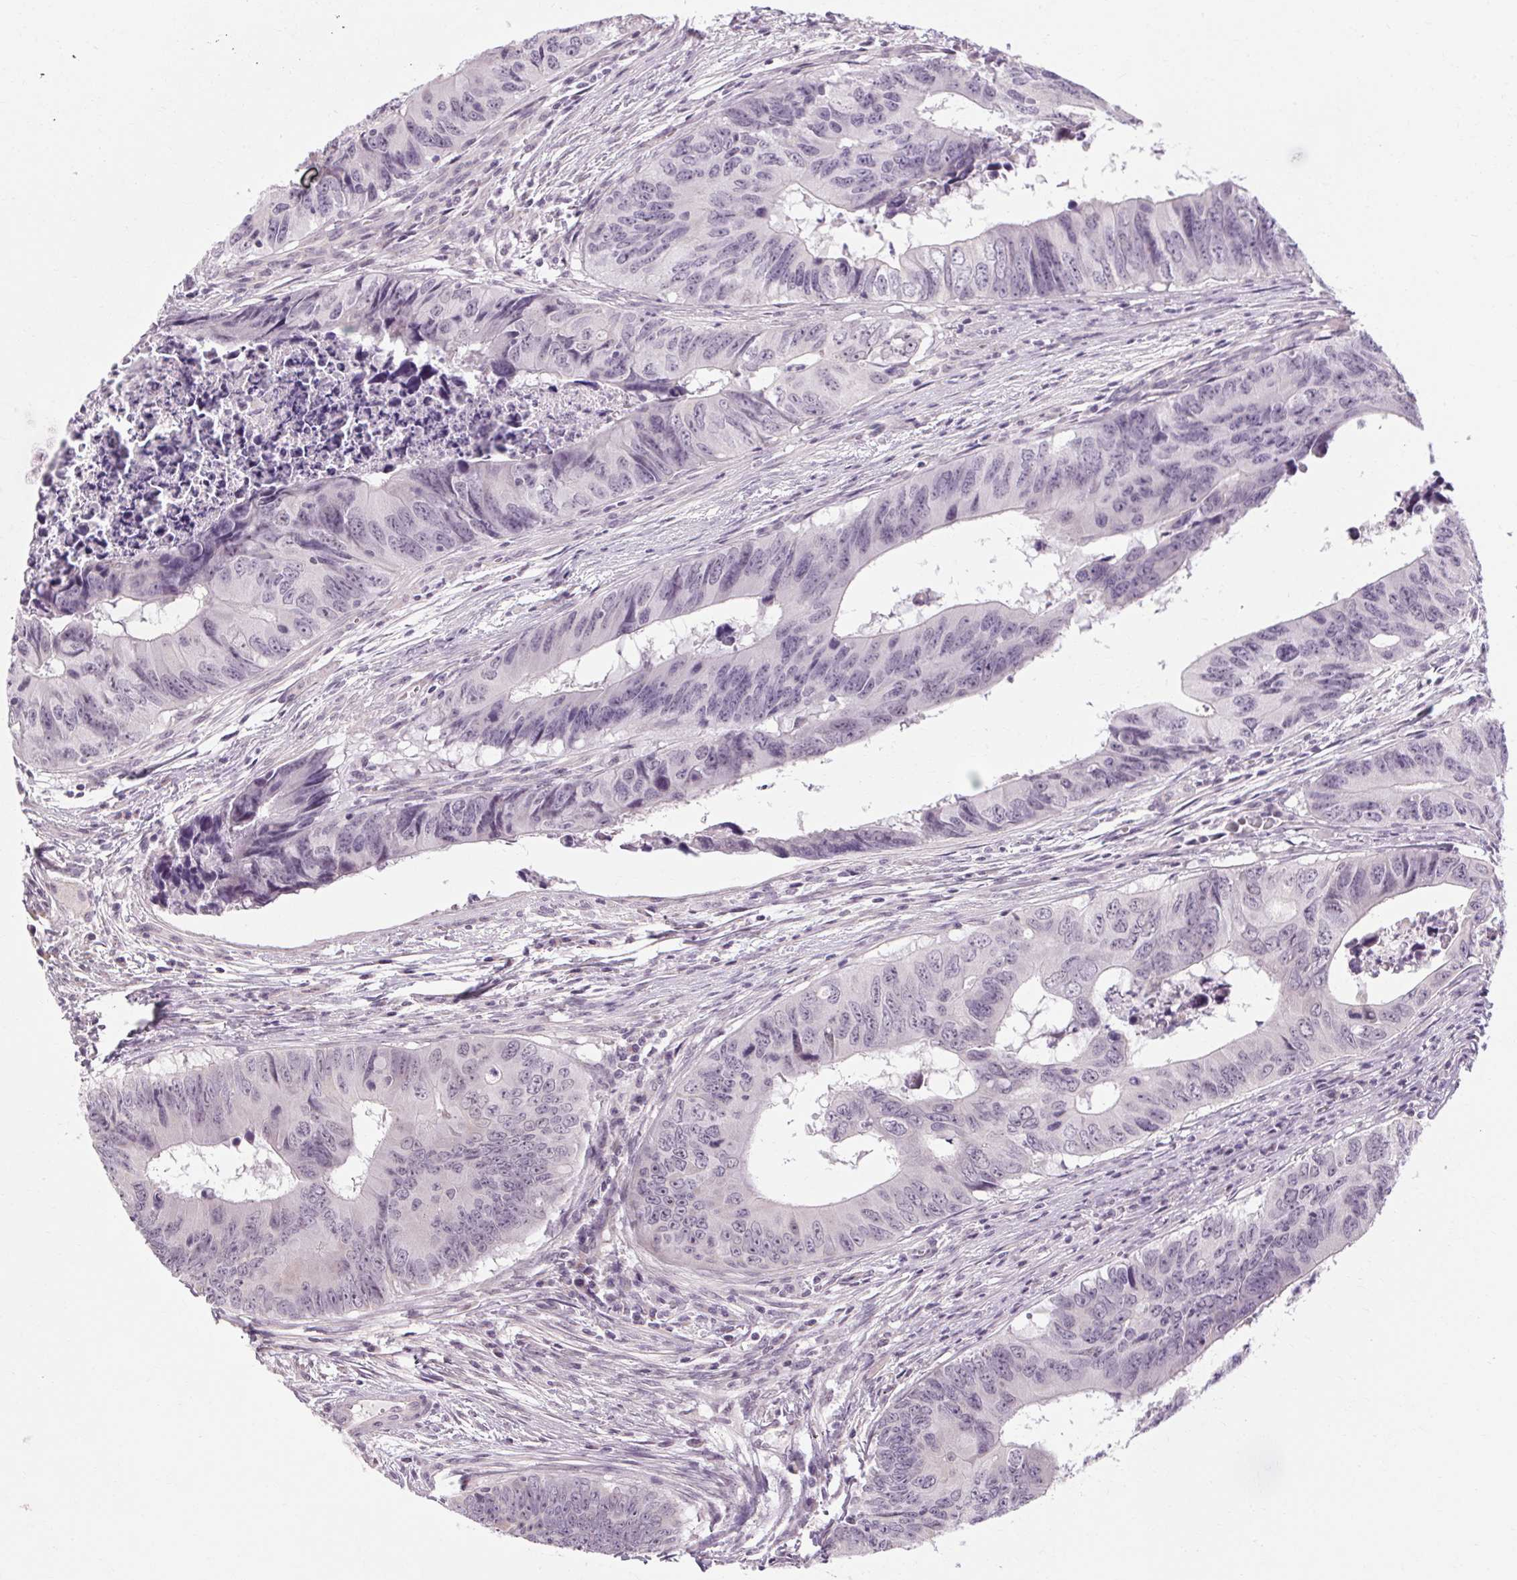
{"staining": {"intensity": "negative", "quantity": "none", "location": "none"}, "tissue": "colorectal cancer", "cell_type": "Tumor cells", "image_type": "cancer", "snomed": [{"axis": "morphology", "description": "Adenocarcinoma, NOS"}, {"axis": "topography", "description": "Colon"}], "caption": "Tumor cells show no significant expression in colorectal cancer (adenocarcinoma). Nuclei are stained in blue.", "gene": "KLHL40", "patient": {"sex": "female", "age": 82}}